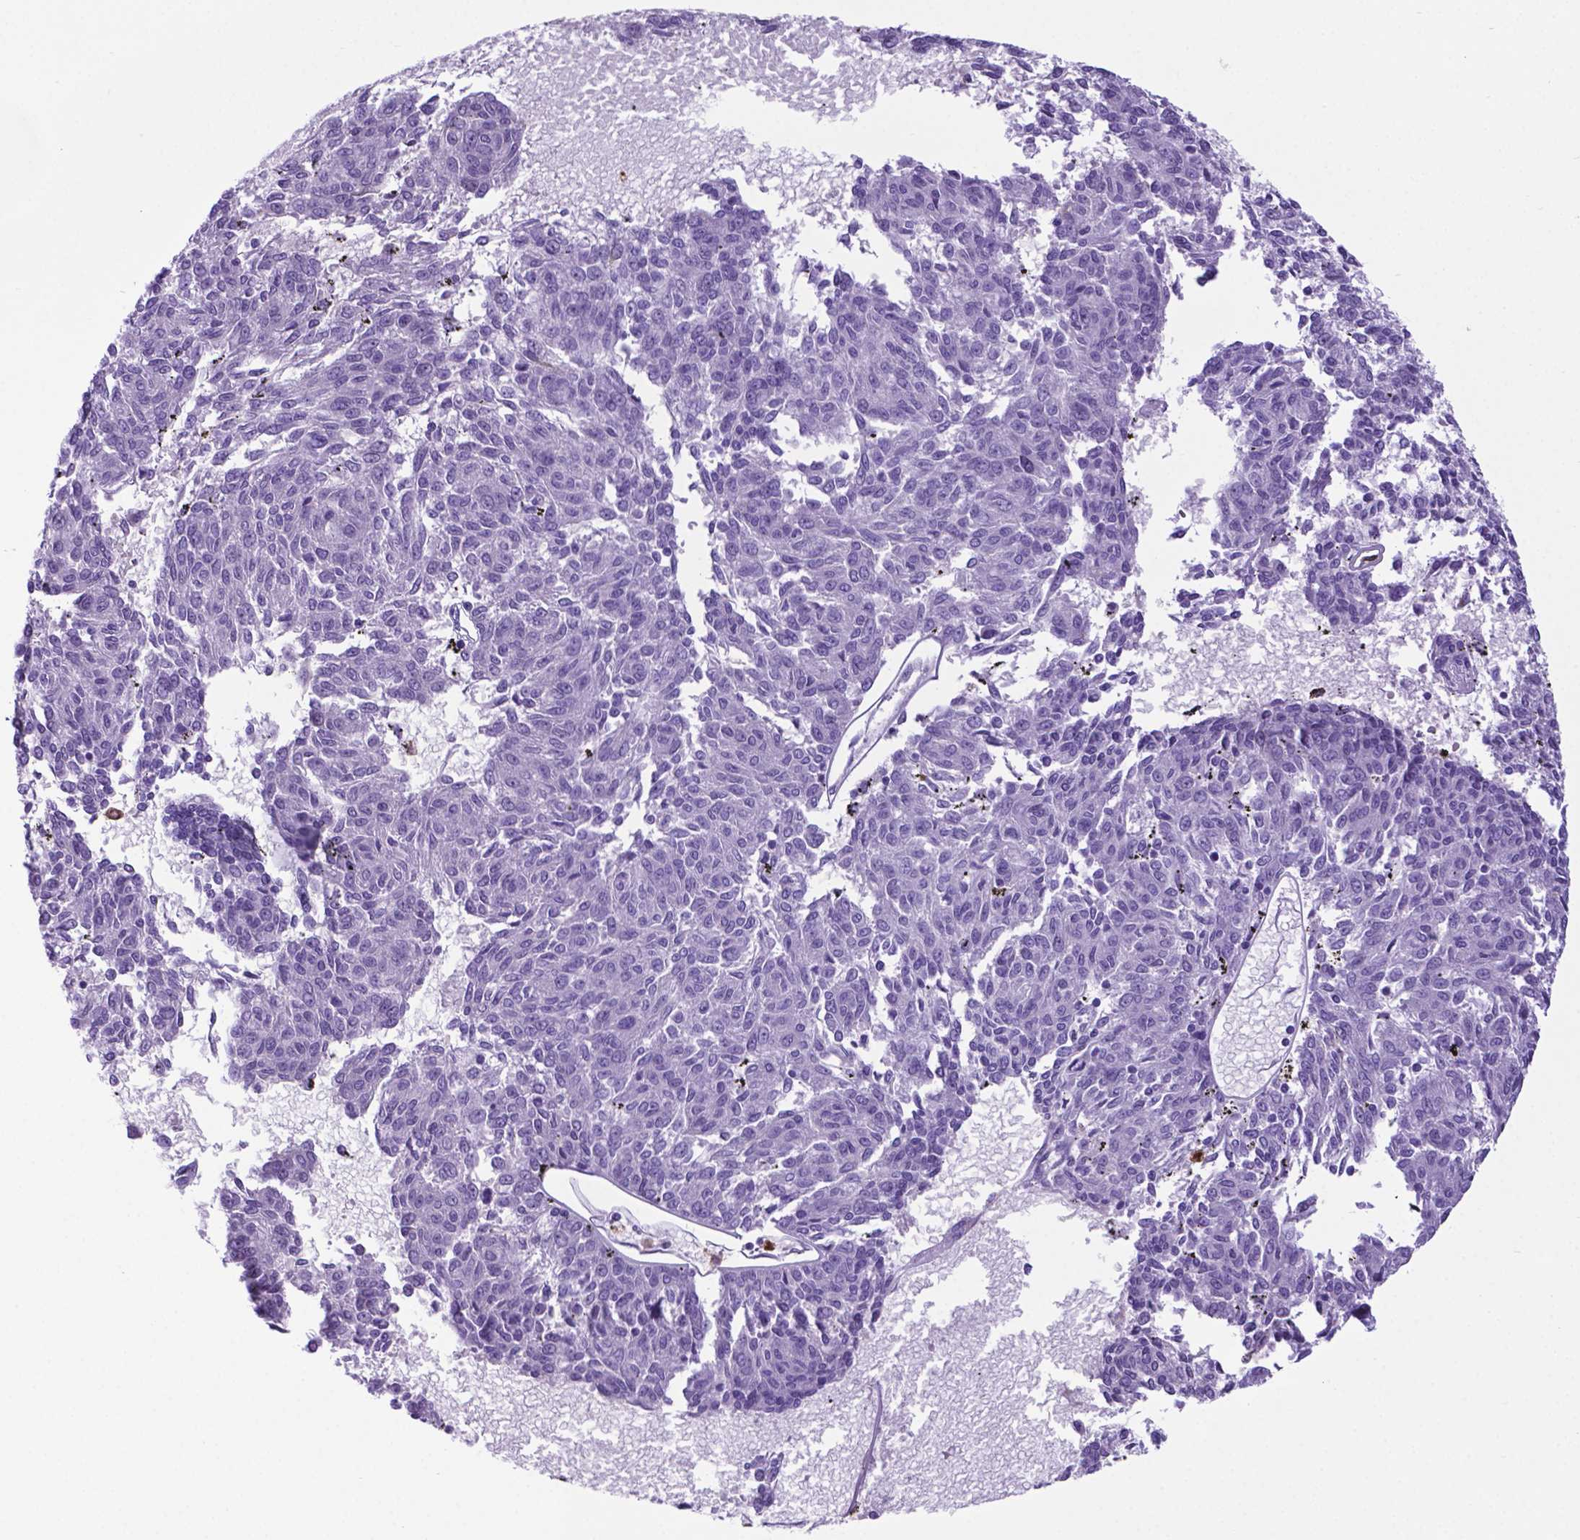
{"staining": {"intensity": "negative", "quantity": "none", "location": "none"}, "tissue": "melanoma", "cell_type": "Tumor cells", "image_type": "cancer", "snomed": [{"axis": "morphology", "description": "Malignant melanoma, NOS"}, {"axis": "topography", "description": "Skin"}], "caption": "The micrograph exhibits no significant positivity in tumor cells of malignant melanoma.", "gene": "LZTR1", "patient": {"sex": "female", "age": 72}}